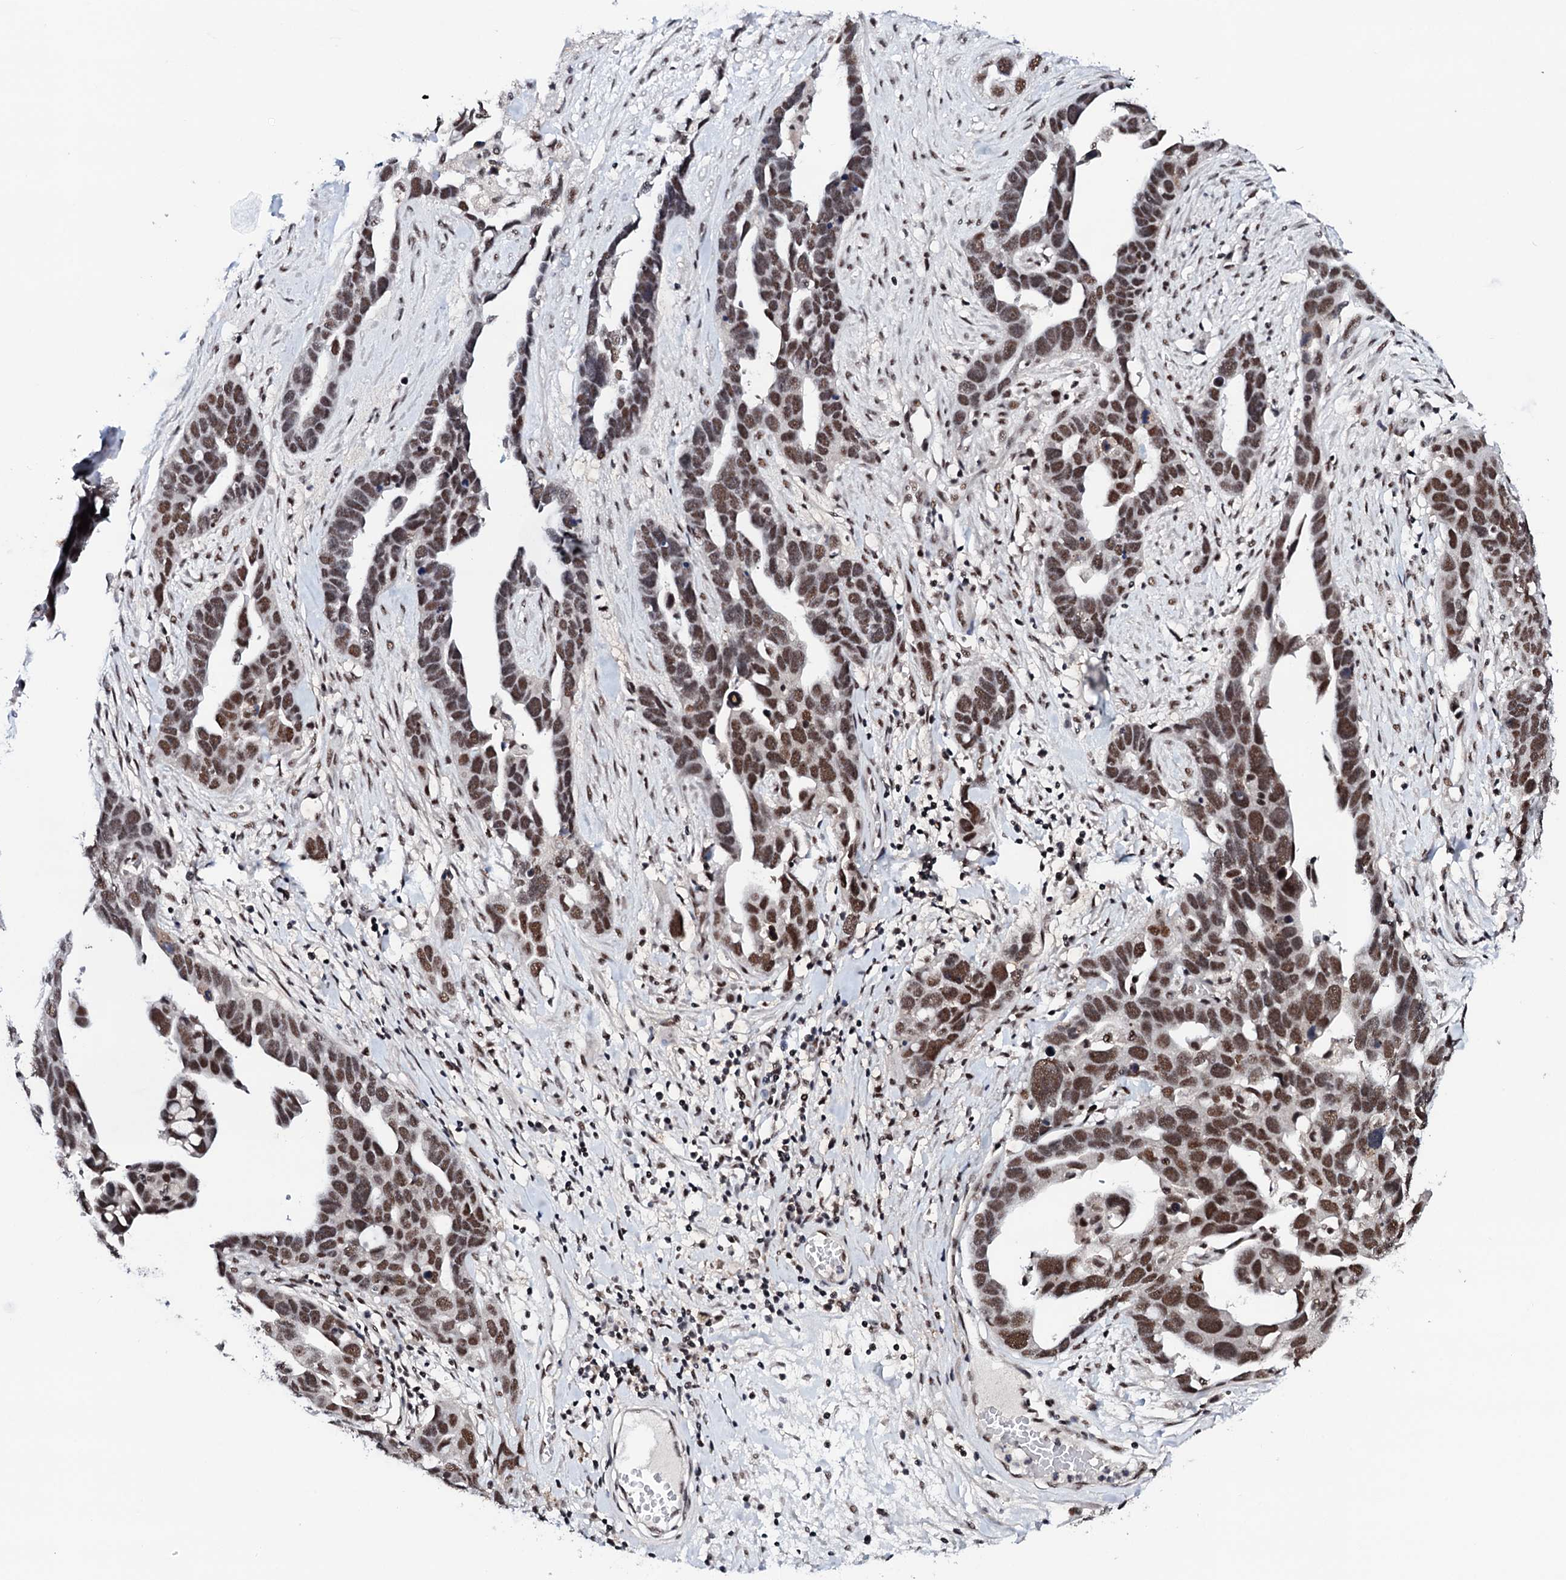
{"staining": {"intensity": "strong", "quantity": ">75%", "location": "nuclear"}, "tissue": "ovarian cancer", "cell_type": "Tumor cells", "image_type": "cancer", "snomed": [{"axis": "morphology", "description": "Cystadenocarcinoma, serous, NOS"}, {"axis": "topography", "description": "Ovary"}], "caption": "There is high levels of strong nuclear expression in tumor cells of ovarian cancer, as demonstrated by immunohistochemical staining (brown color).", "gene": "PRPF18", "patient": {"sex": "female", "age": 54}}